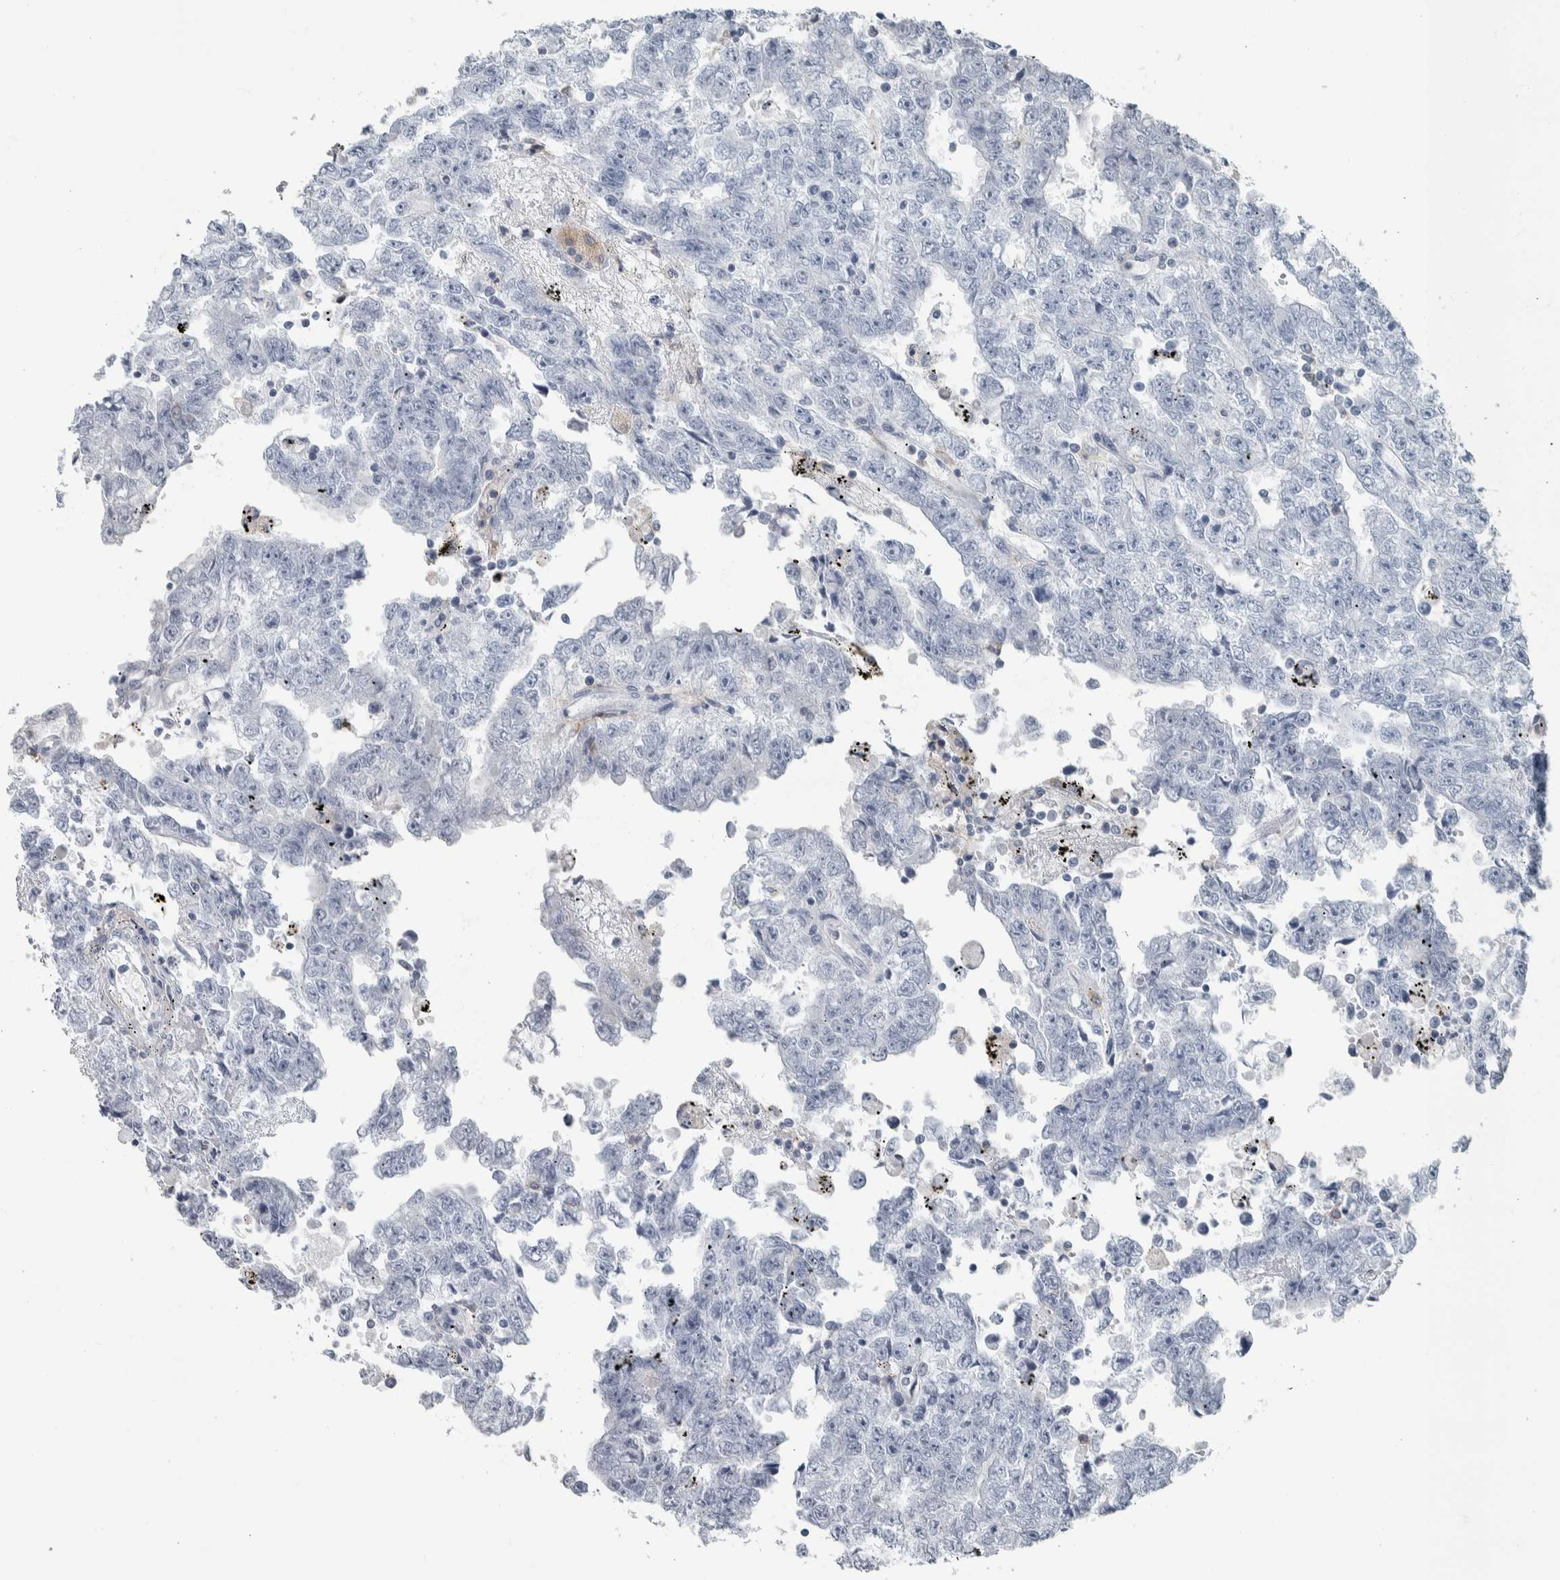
{"staining": {"intensity": "negative", "quantity": "none", "location": "none"}, "tissue": "testis cancer", "cell_type": "Tumor cells", "image_type": "cancer", "snomed": [{"axis": "morphology", "description": "Carcinoma, Embryonal, NOS"}, {"axis": "topography", "description": "Testis"}], "caption": "The IHC histopathology image has no significant staining in tumor cells of embryonal carcinoma (testis) tissue.", "gene": "SKAP2", "patient": {"sex": "male", "age": 25}}